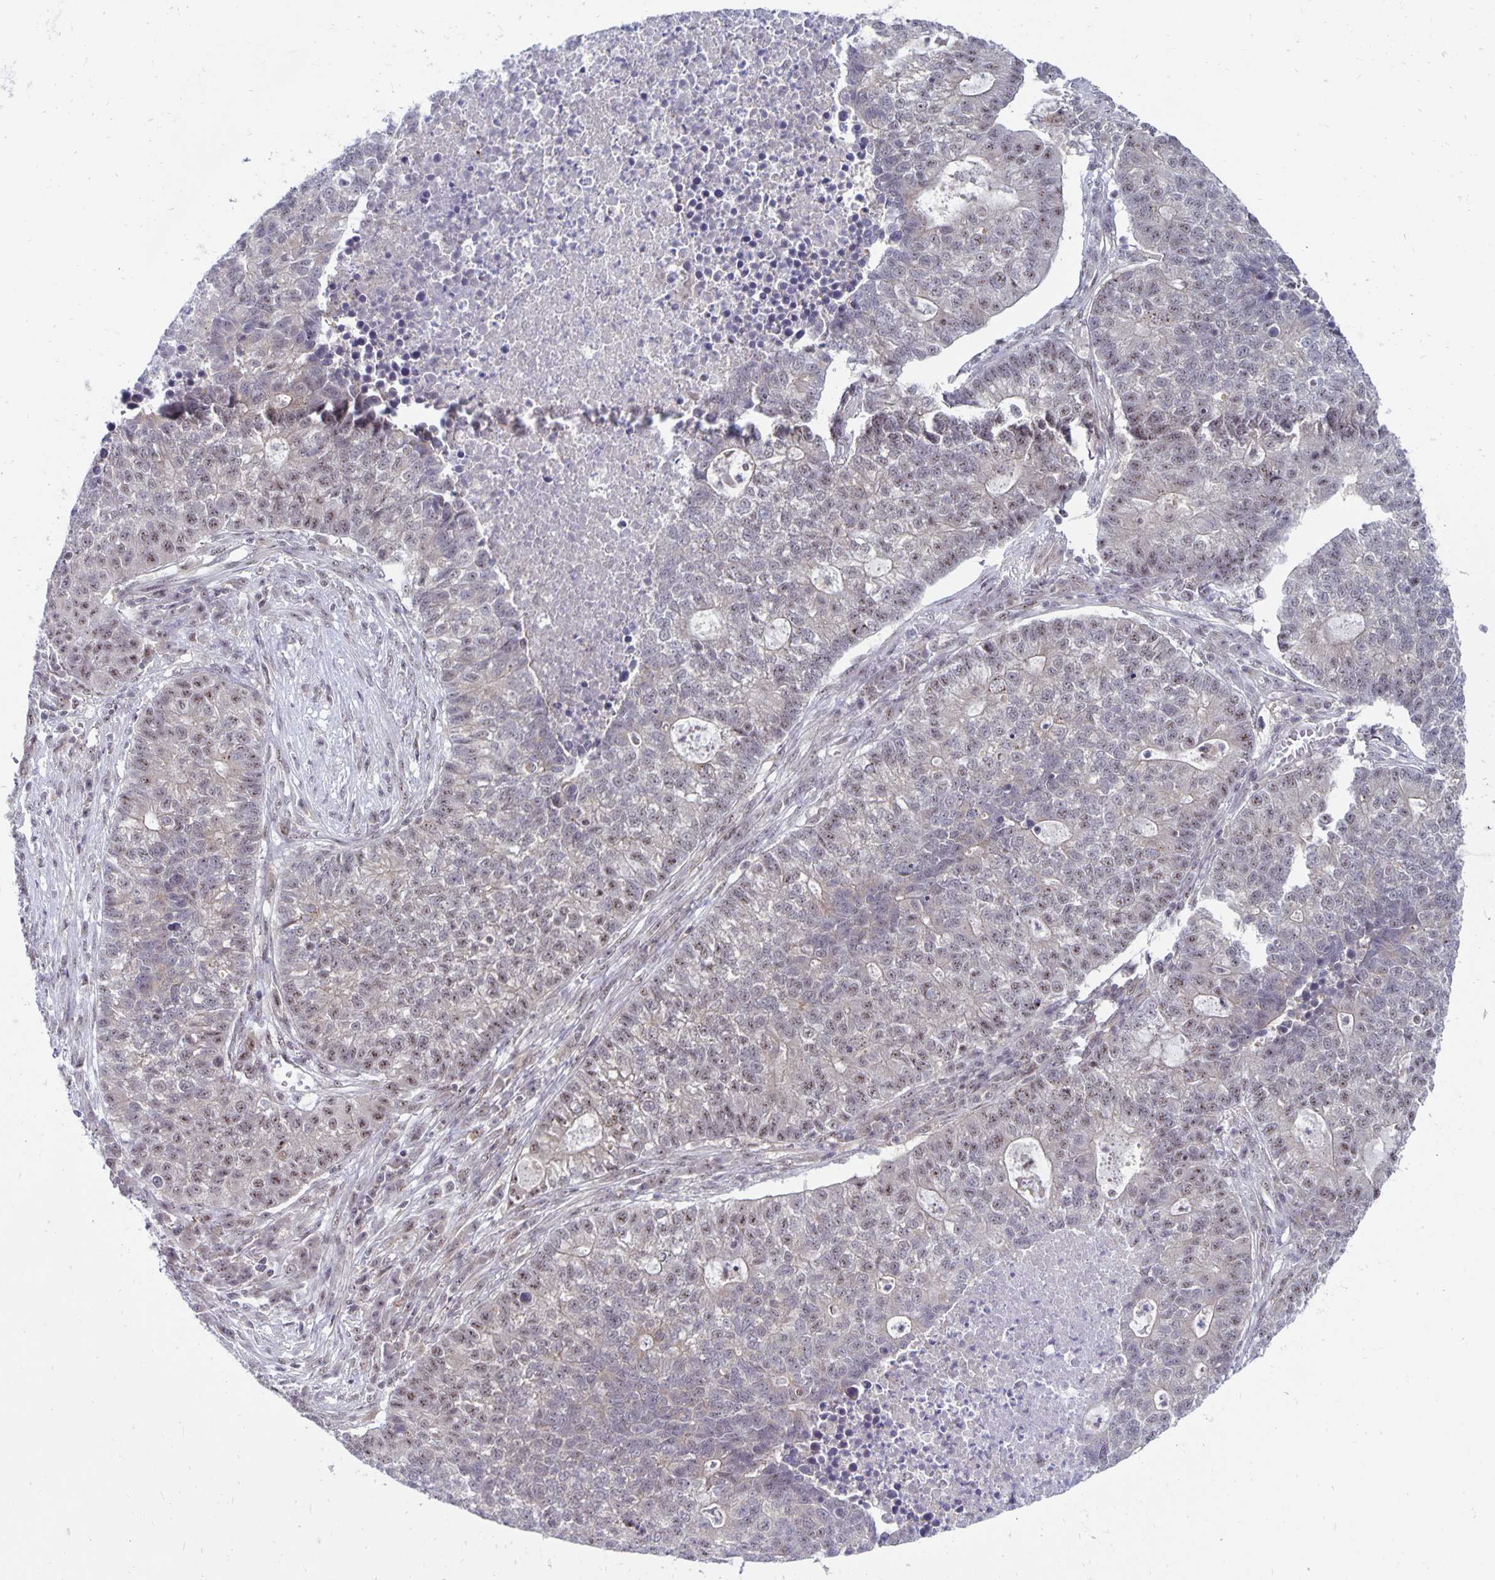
{"staining": {"intensity": "weak", "quantity": "<25%", "location": "nuclear"}, "tissue": "lung cancer", "cell_type": "Tumor cells", "image_type": "cancer", "snomed": [{"axis": "morphology", "description": "Adenocarcinoma, NOS"}, {"axis": "topography", "description": "Lung"}], "caption": "A photomicrograph of human lung adenocarcinoma is negative for staining in tumor cells.", "gene": "EXOC6B", "patient": {"sex": "male", "age": 57}}